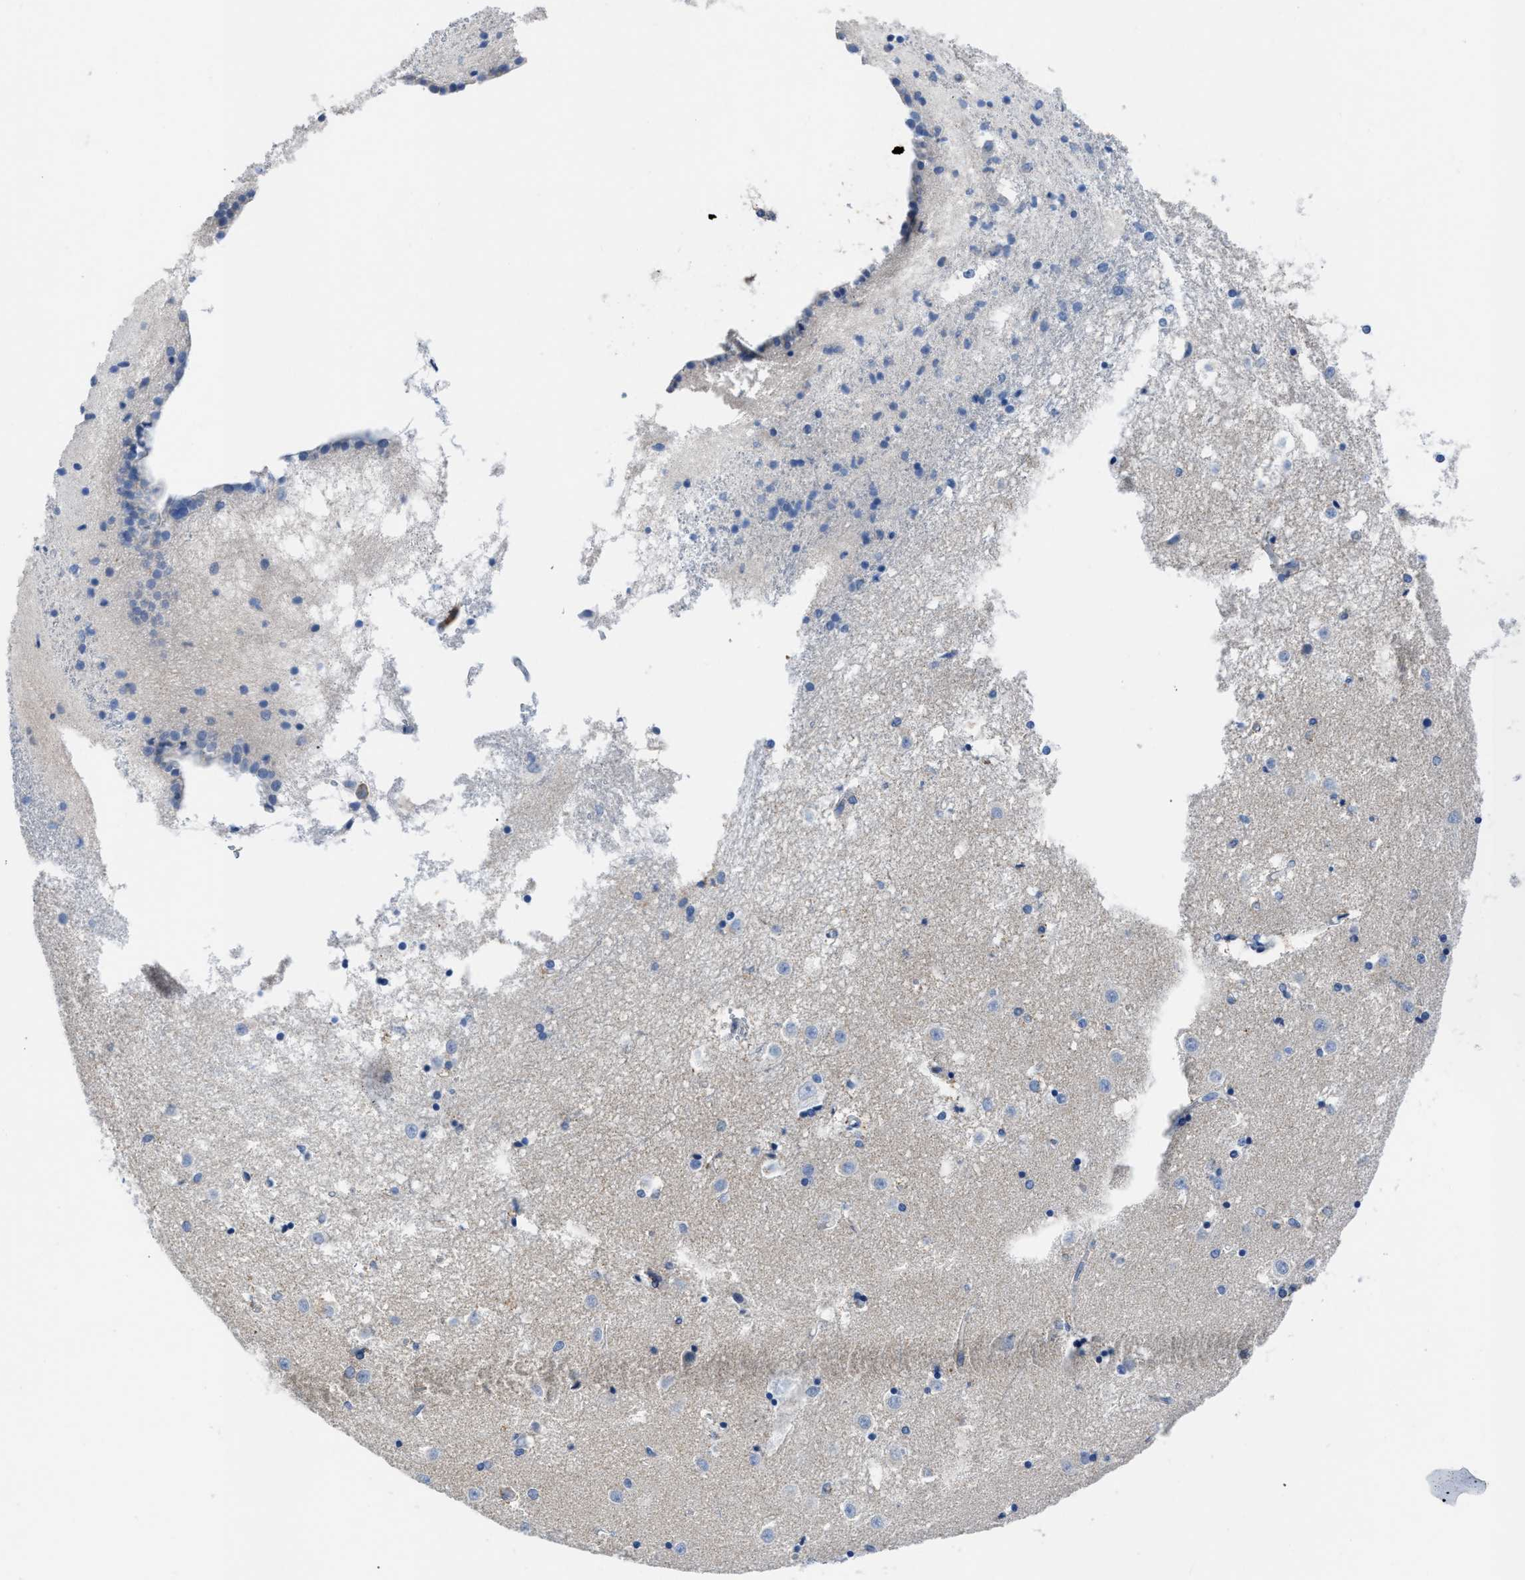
{"staining": {"intensity": "negative", "quantity": "none", "location": "none"}, "tissue": "caudate", "cell_type": "Glial cells", "image_type": "normal", "snomed": [{"axis": "morphology", "description": "Normal tissue, NOS"}, {"axis": "topography", "description": "Lateral ventricle wall"}], "caption": "A high-resolution micrograph shows IHC staining of unremarkable caudate, which exhibits no significant staining in glial cells.", "gene": "ETFA", "patient": {"sex": "male", "age": 45}}